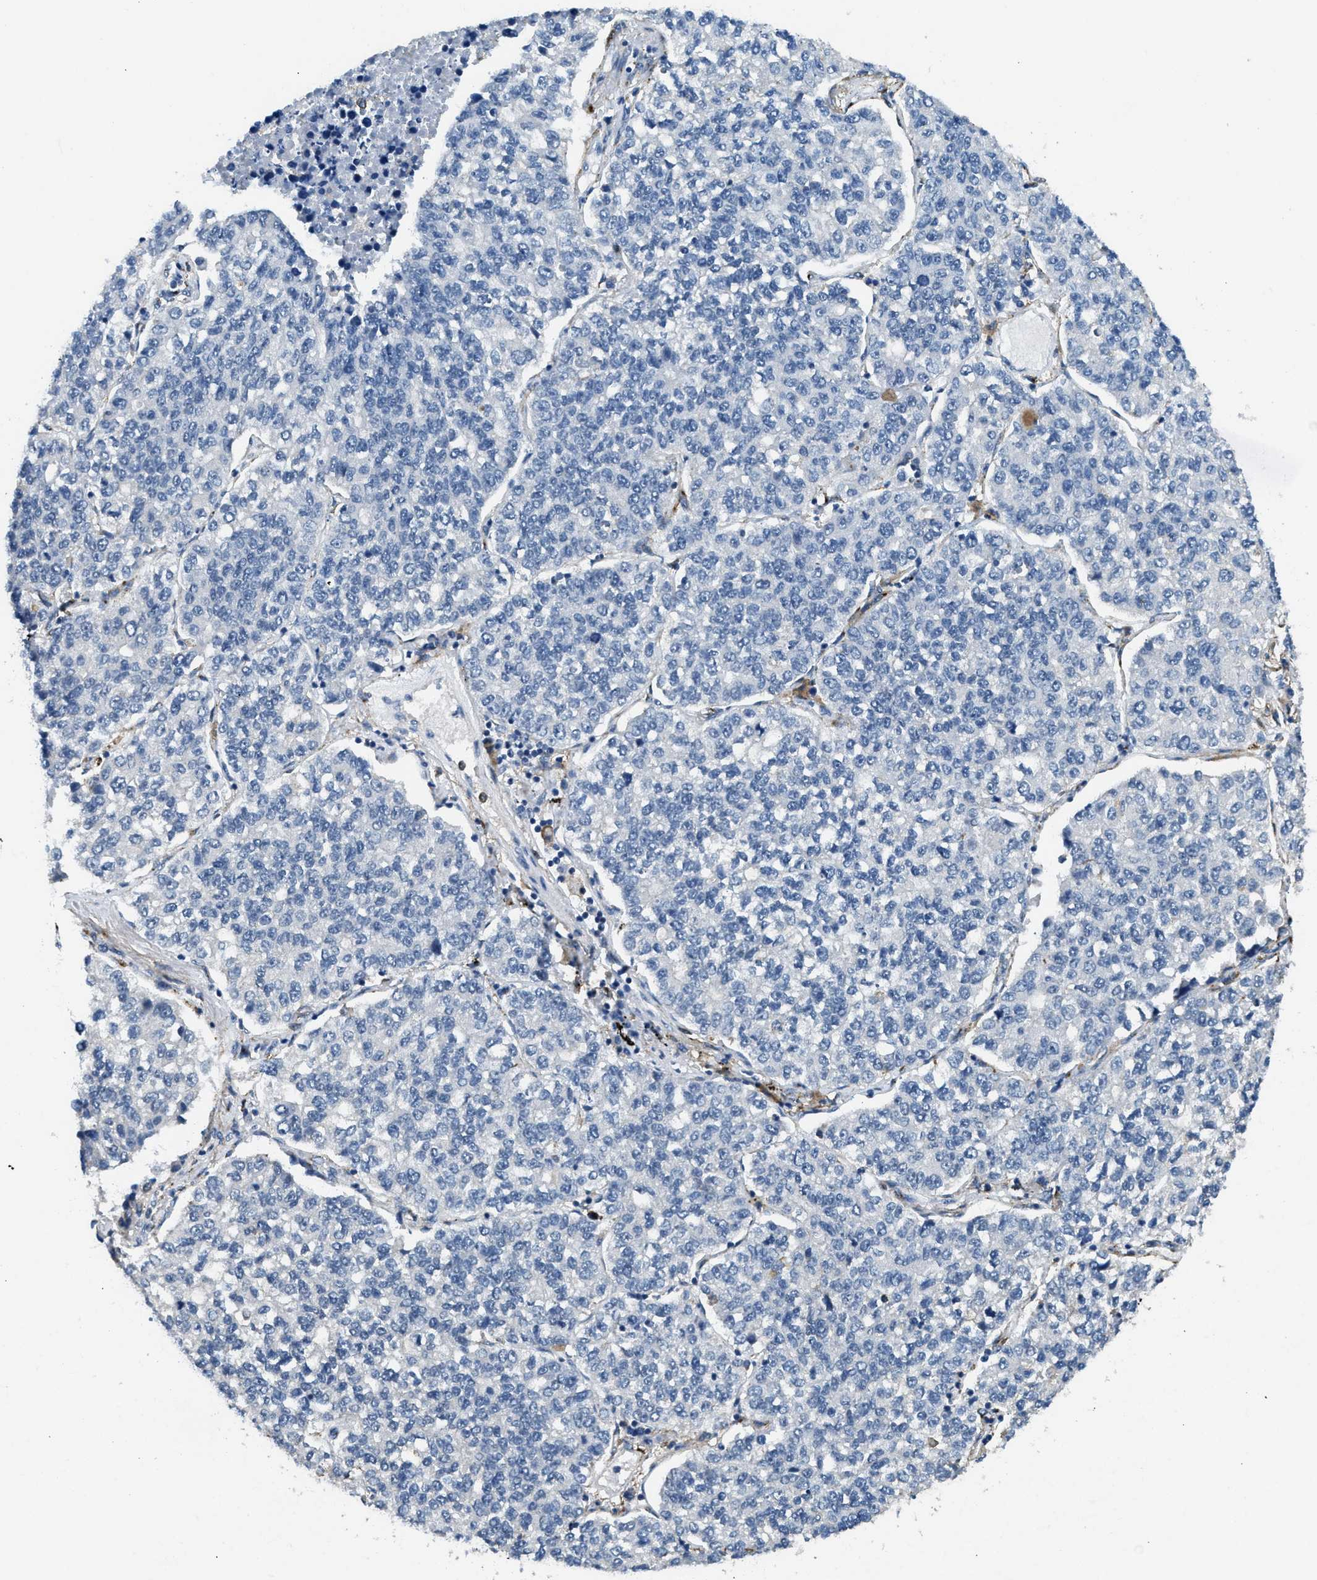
{"staining": {"intensity": "negative", "quantity": "none", "location": "none"}, "tissue": "lung cancer", "cell_type": "Tumor cells", "image_type": "cancer", "snomed": [{"axis": "morphology", "description": "Adenocarcinoma, NOS"}, {"axis": "topography", "description": "Lung"}], "caption": "Immunohistochemistry image of human adenocarcinoma (lung) stained for a protein (brown), which demonstrates no staining in tumor cells.", "gene": "LRP1", "patient": {"sex": "male", "age": 49}}